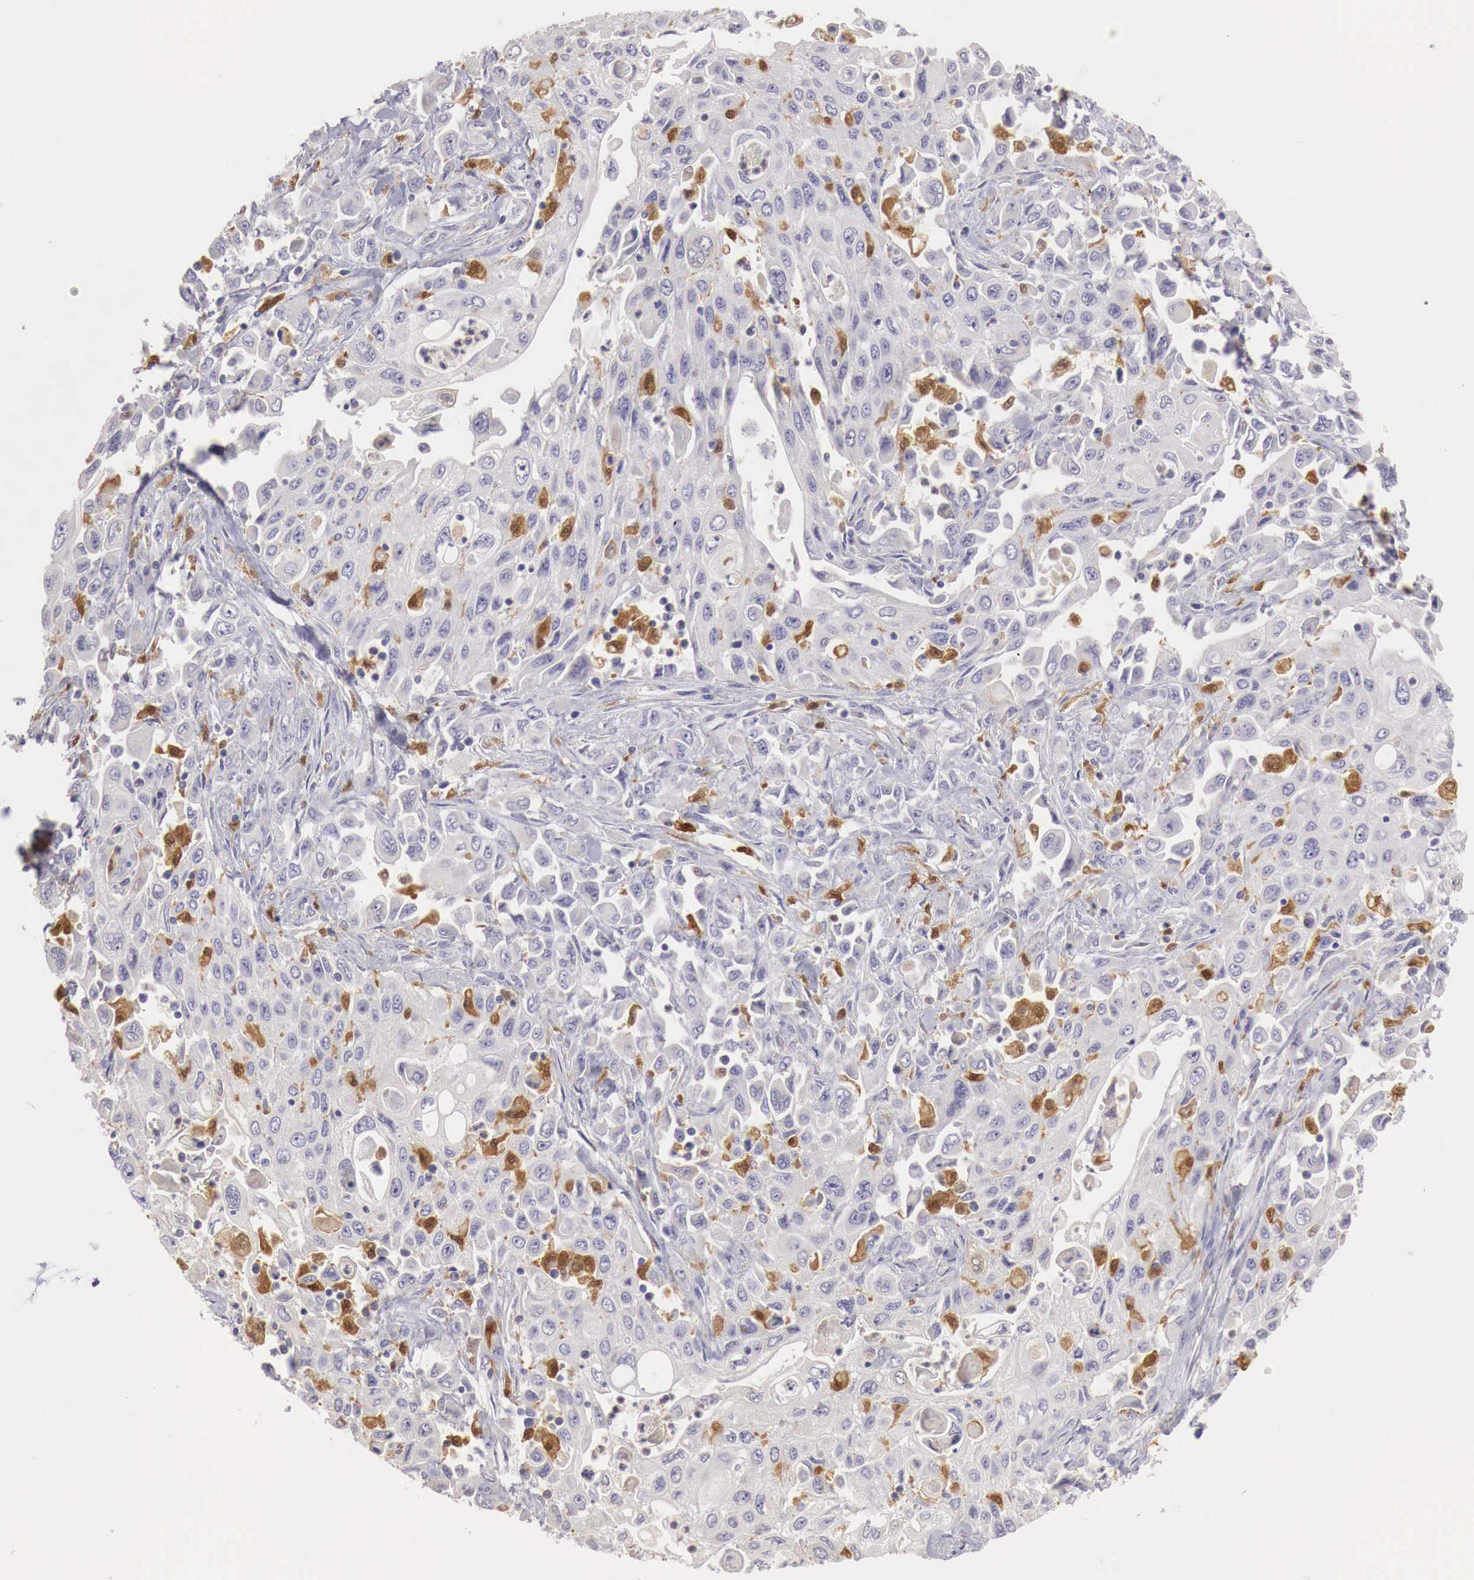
{"staining": {"intensity": "moderate", "quantity": "25%-75%", "location": "cytoplasmic/membranous"}, "tissue": "pancreatic cancer", "cell_type": "Tumor cells", "image_type": "cancer", "snomed": [{"axis": "morphology", "description": "Adenocarcinoma, NOS"}, {"axis": "topography", "description": "Pancreas"}], "caption": "A brown stain highlights moderate cytoplasmic/membranous expression of a protein in human pancreatic adenocarcinoma tumor cells. (DAB (3,3'-diaminobenzidine) IHC, brown staining for protein, blue staining for nuclei).", "gene": "RENBP", "patient": {"sex": "male", "age": 70}}